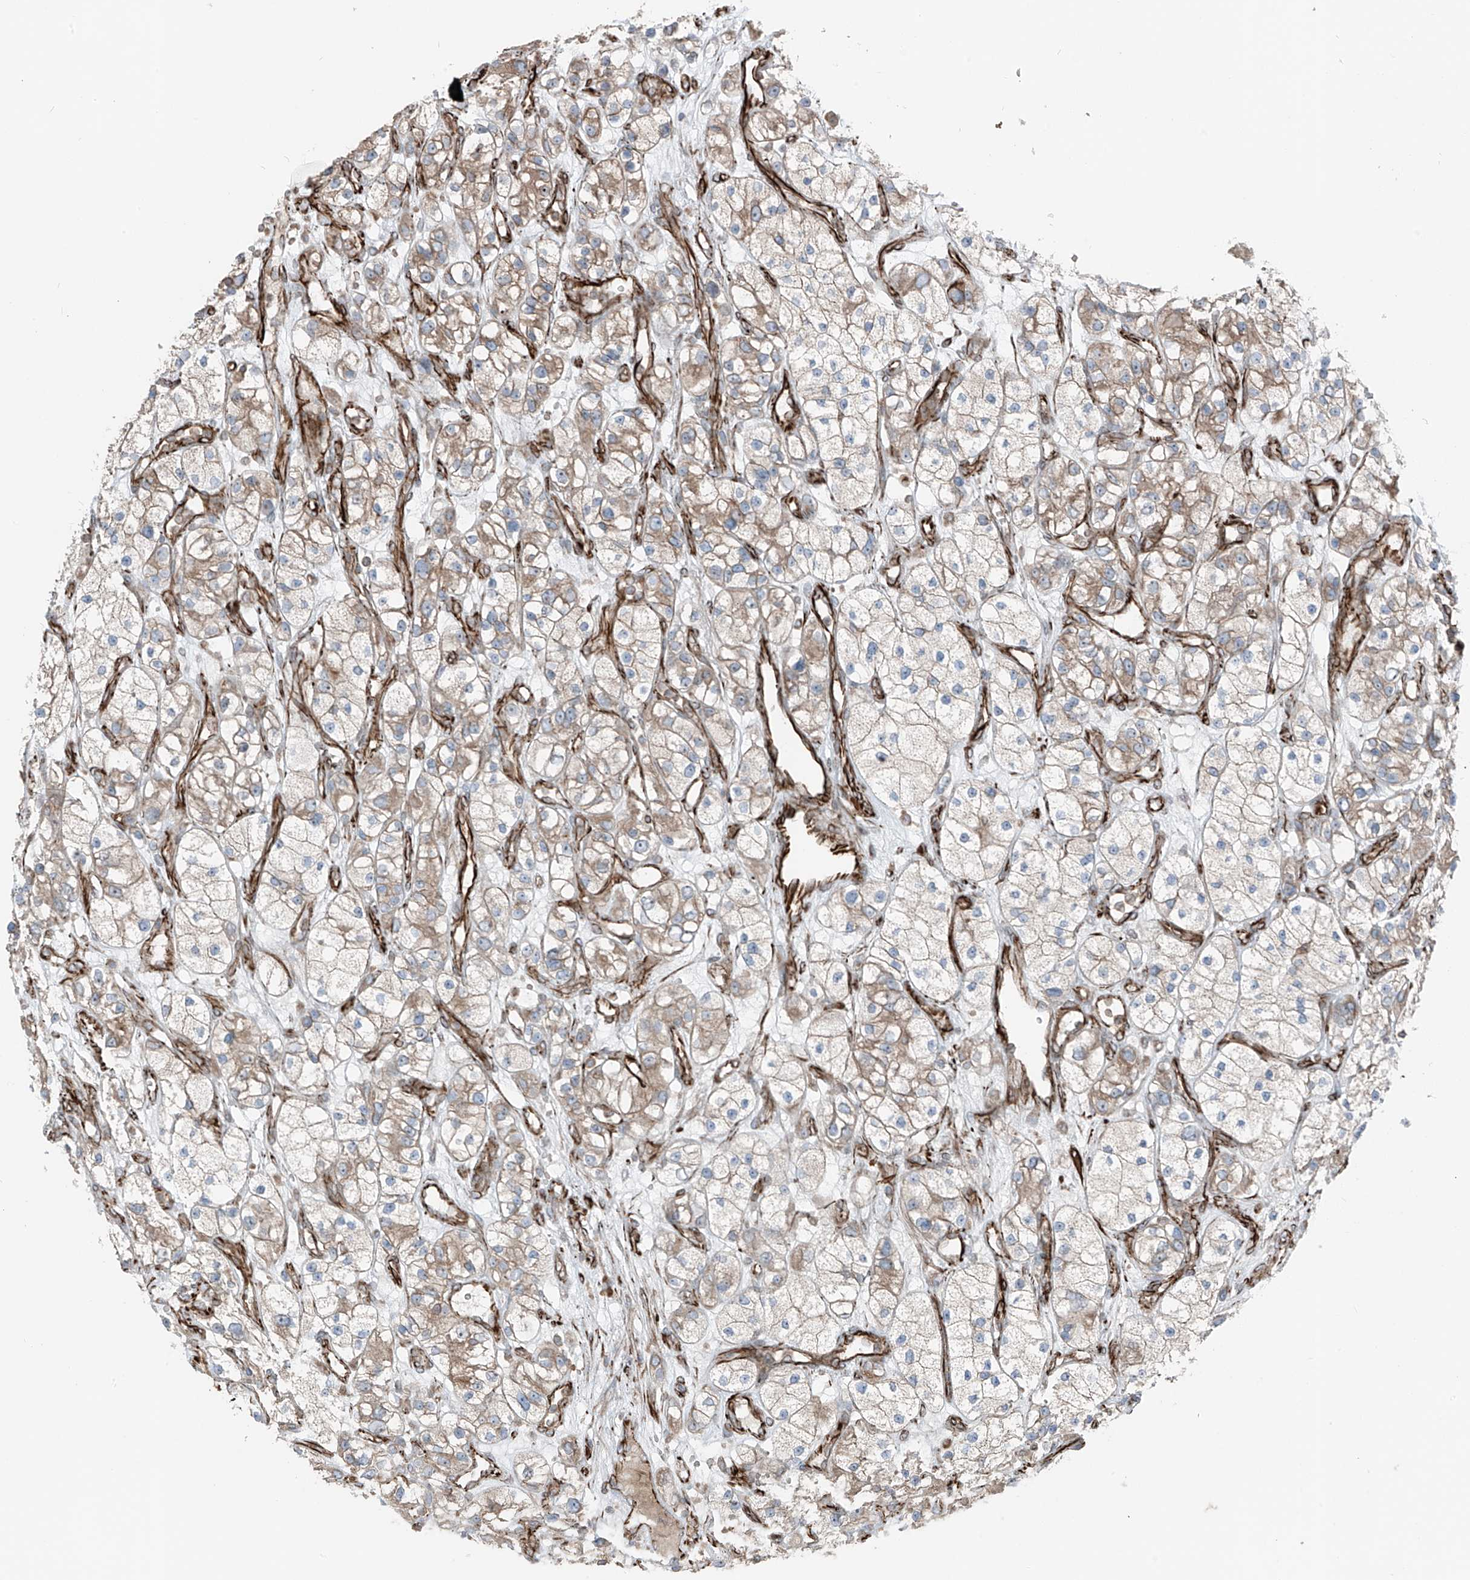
{"staining": {"intensity": "weak", "quantity": "25%-75%", "location": "cytoplasmic/membranous"}, "tissue": "renal cancer", "cell_type": "Tumor cells", "image_type": "cancer", "snomed": [{"axis": "morphology", "description": "Adenocarcinoma, NOS"}, {"axis": "topography", "description": "Kidney"}], "caption": "A brown stain labels weak cytoplasmic/membranous expression of a protein in adenocarcinoma (renal) tumor cells.", "gene": "ERLEC1", "patient": {"sex": "female", "age": 57}}